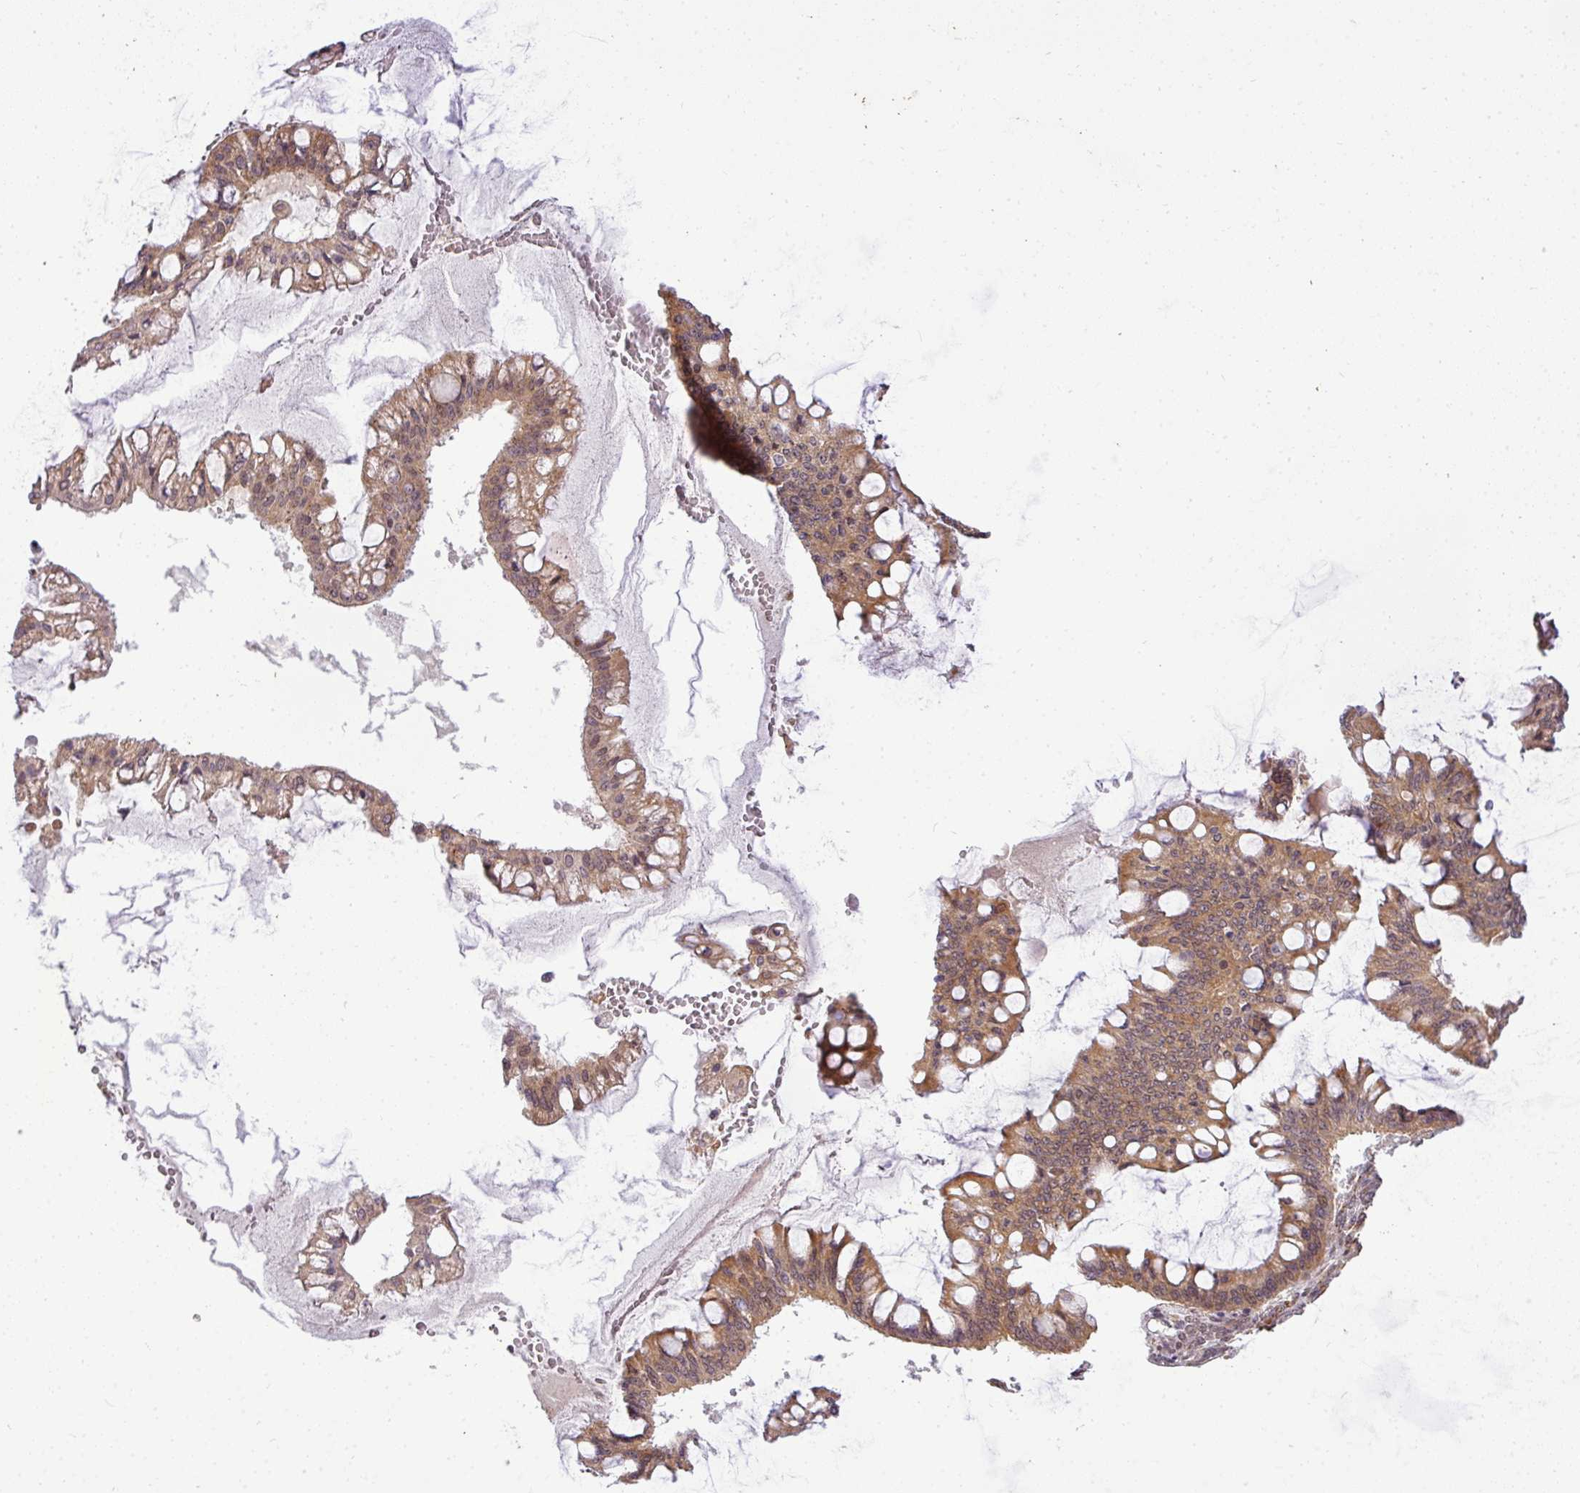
{"staining": {"intensity": "moderate", "quantity": ">75%", "location": "cytoplasmic/membranous,nuclear"}, "tissue": "ovarian cancer", "cell_type": "Tumor cells", "image_type": "cancer", "snomed": [{"axis": "morphology", "description": "Cystadenocarcinoma, mucinous, NOS"}, {"axis": "topography", "description": "Ovary"}], "caption": "A brown stain highlights moderate cytoplasmic/membranous and nuclear positivity of a protein in ovarian cancer tumor cells.", "gene": "C1orf226", "patient": {"sex": "female", "age": 73}}